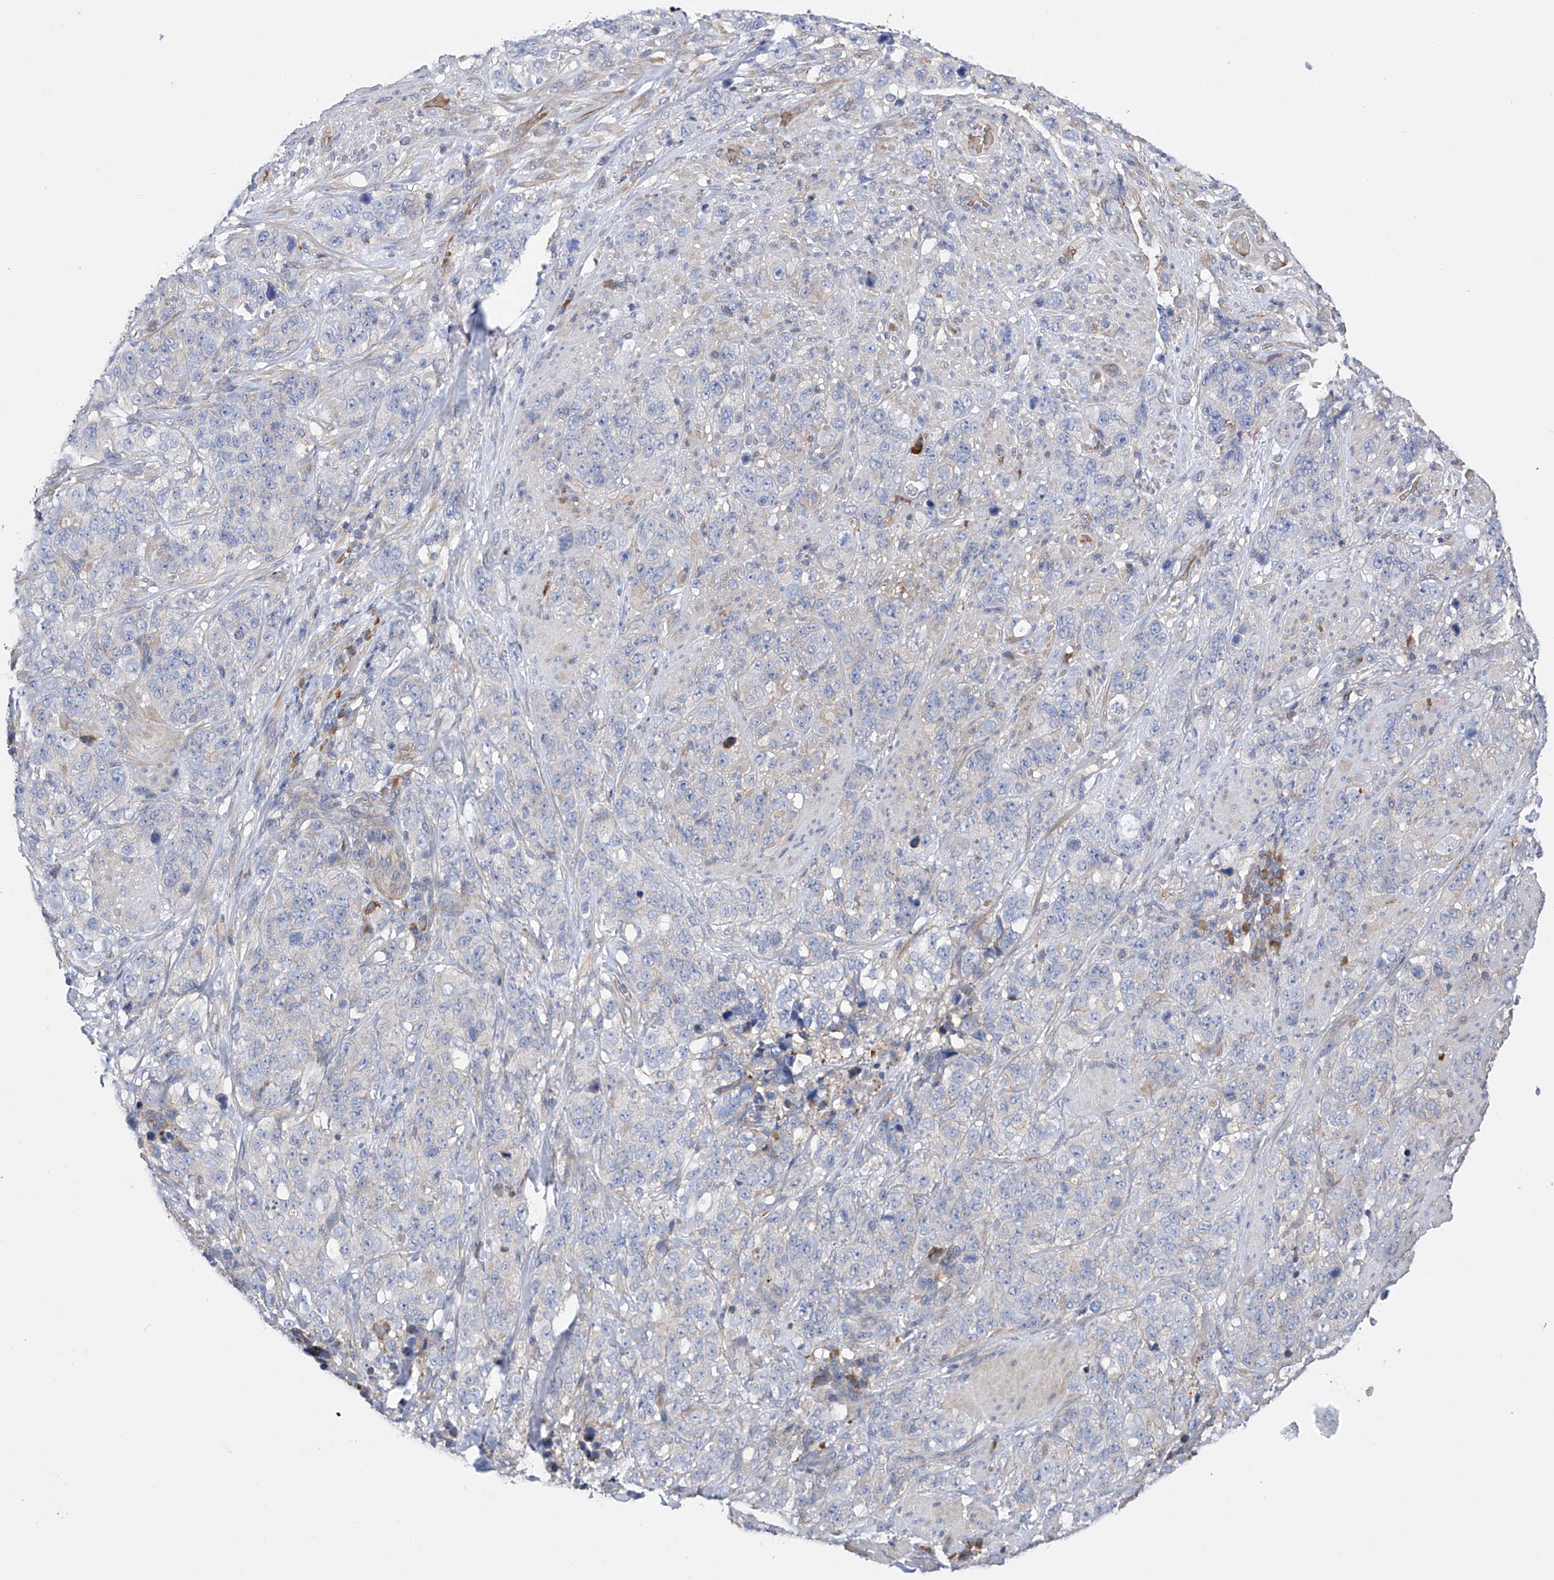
{"staining": {"intensity": "negative", "quantity": "none", "location": "none"}, "tissue": "stomach cancer", "cell_type": "Tumor cells", "image_type": "cancer", "snomed": [{"axis": "morphology", "description": "Adenocarcinoma, NOS"}, {"axis": "topography", "description": "Stomach"}], "caption": "Immunohistochemistry photomicrograph of human adenocarcinoma (stomach) stained for a protein (brown), which shows no positivity in tumor cells. (DAB IHC with hematoxylin counter stain).", "gene": "NFATC4", "patient": {"sex": "male", "age": 48}}